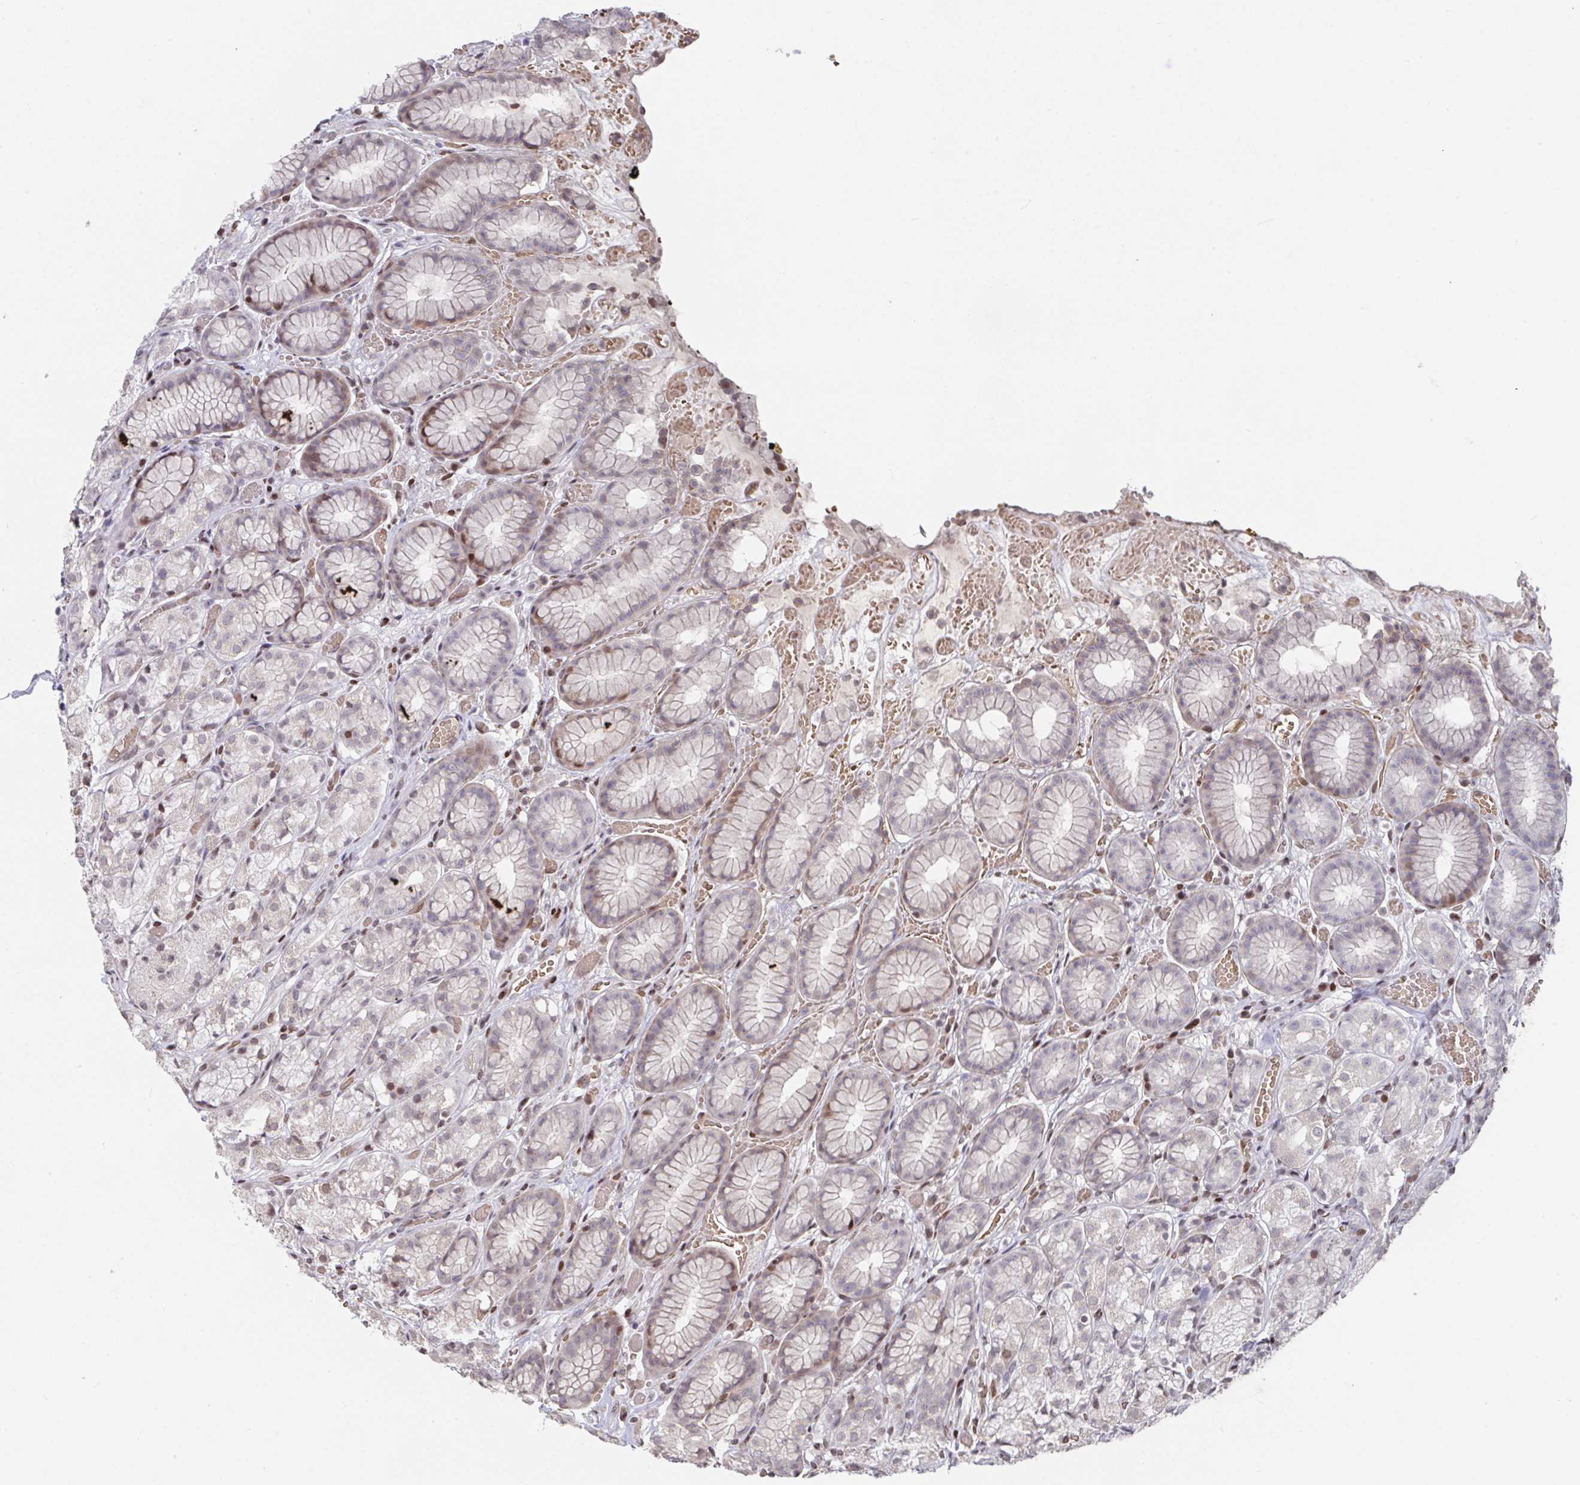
{"staining": {"intensity": "moderate", "quantity": "25%-75%", "location": "nuclear"}, "tissue": "stomach", "cell_type": "Glandular cells", "image_type": "normal", "snomed": [{"axis": "morphology", "description": "Normal tissue, NOS"}, {"axis": "topography", "description": "Smooth muscle"}, {"axis": "topography", "description": "Stomach"}], "caption": "High-magnification brightfield microscopy of unremarkable stomach stained with DAB (3,3'-diaminobenzidine) (brown) and counterstained with hematoxylin (blue). glandular cells exhibit moderate nuclear staining is seen in approximately25%-75% of cells. Nuclei are stained in blue.", "gene": "PCDHB8", "patient": {"sex": "male", "age": 70}}